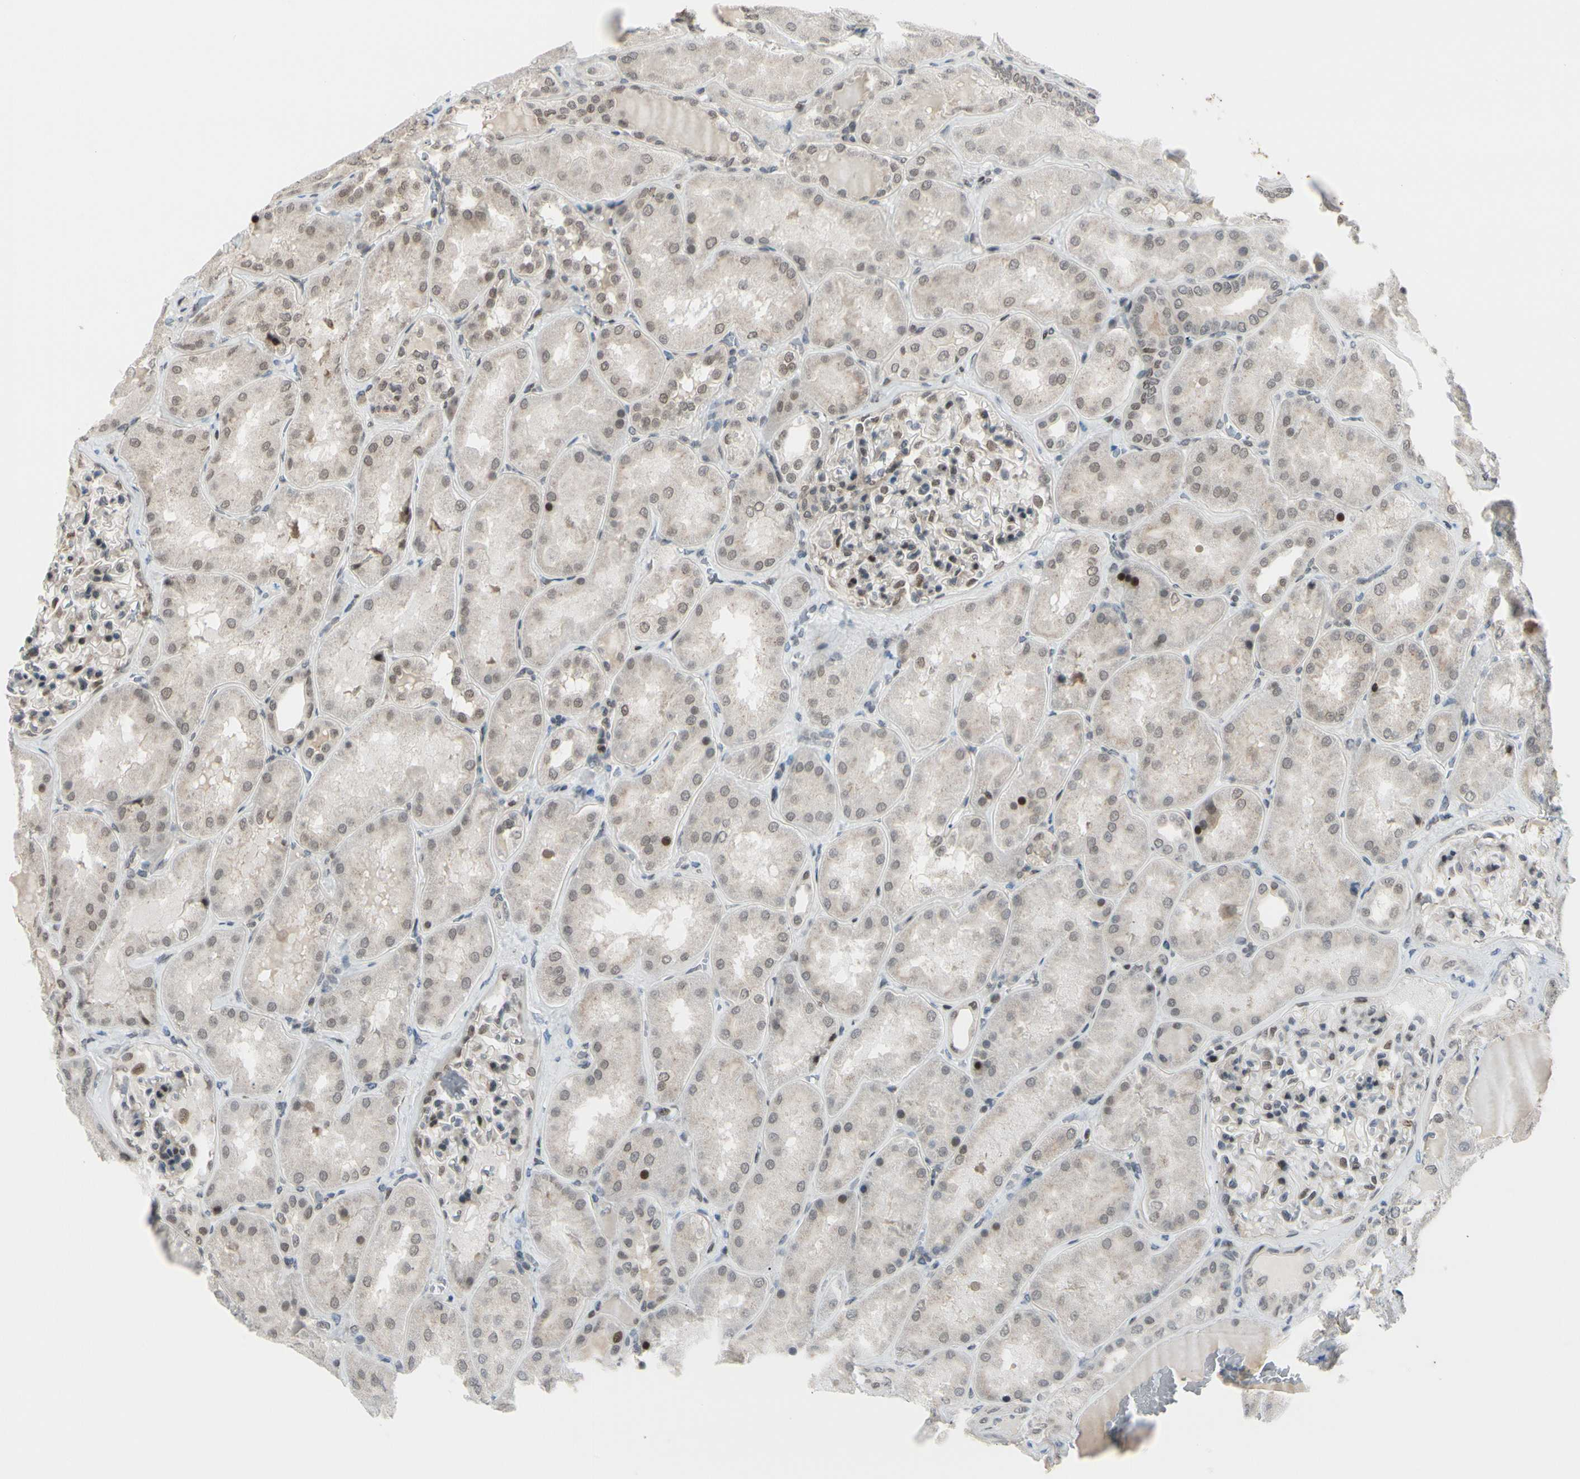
{"staining": {"intensity": "weak", "quantity": "25%-75%", "location": "cytoplasmic/membranous"}, "tissue": "kidney", "cell_type": "Cells in glomeruli", "image_type": "normal", "snomed": [{"axis": "morphology", "description": "Normal tissue, NOS"}, {"axis": "topography", "description": "Kidney"}], "caption": "Immunohistochemistry (IHC) micrograph of normal kidney: human kidney stained using immunohistochemistry (IHC) reveals low levels of weak protein expression localized specifically in the cytoplasmic/membranous of cells in glomeruli, appearing as a cytoplasmic/membranous brown color.", "gene": "BRMS1", "patient": {"sex": "female", "age": 56}}